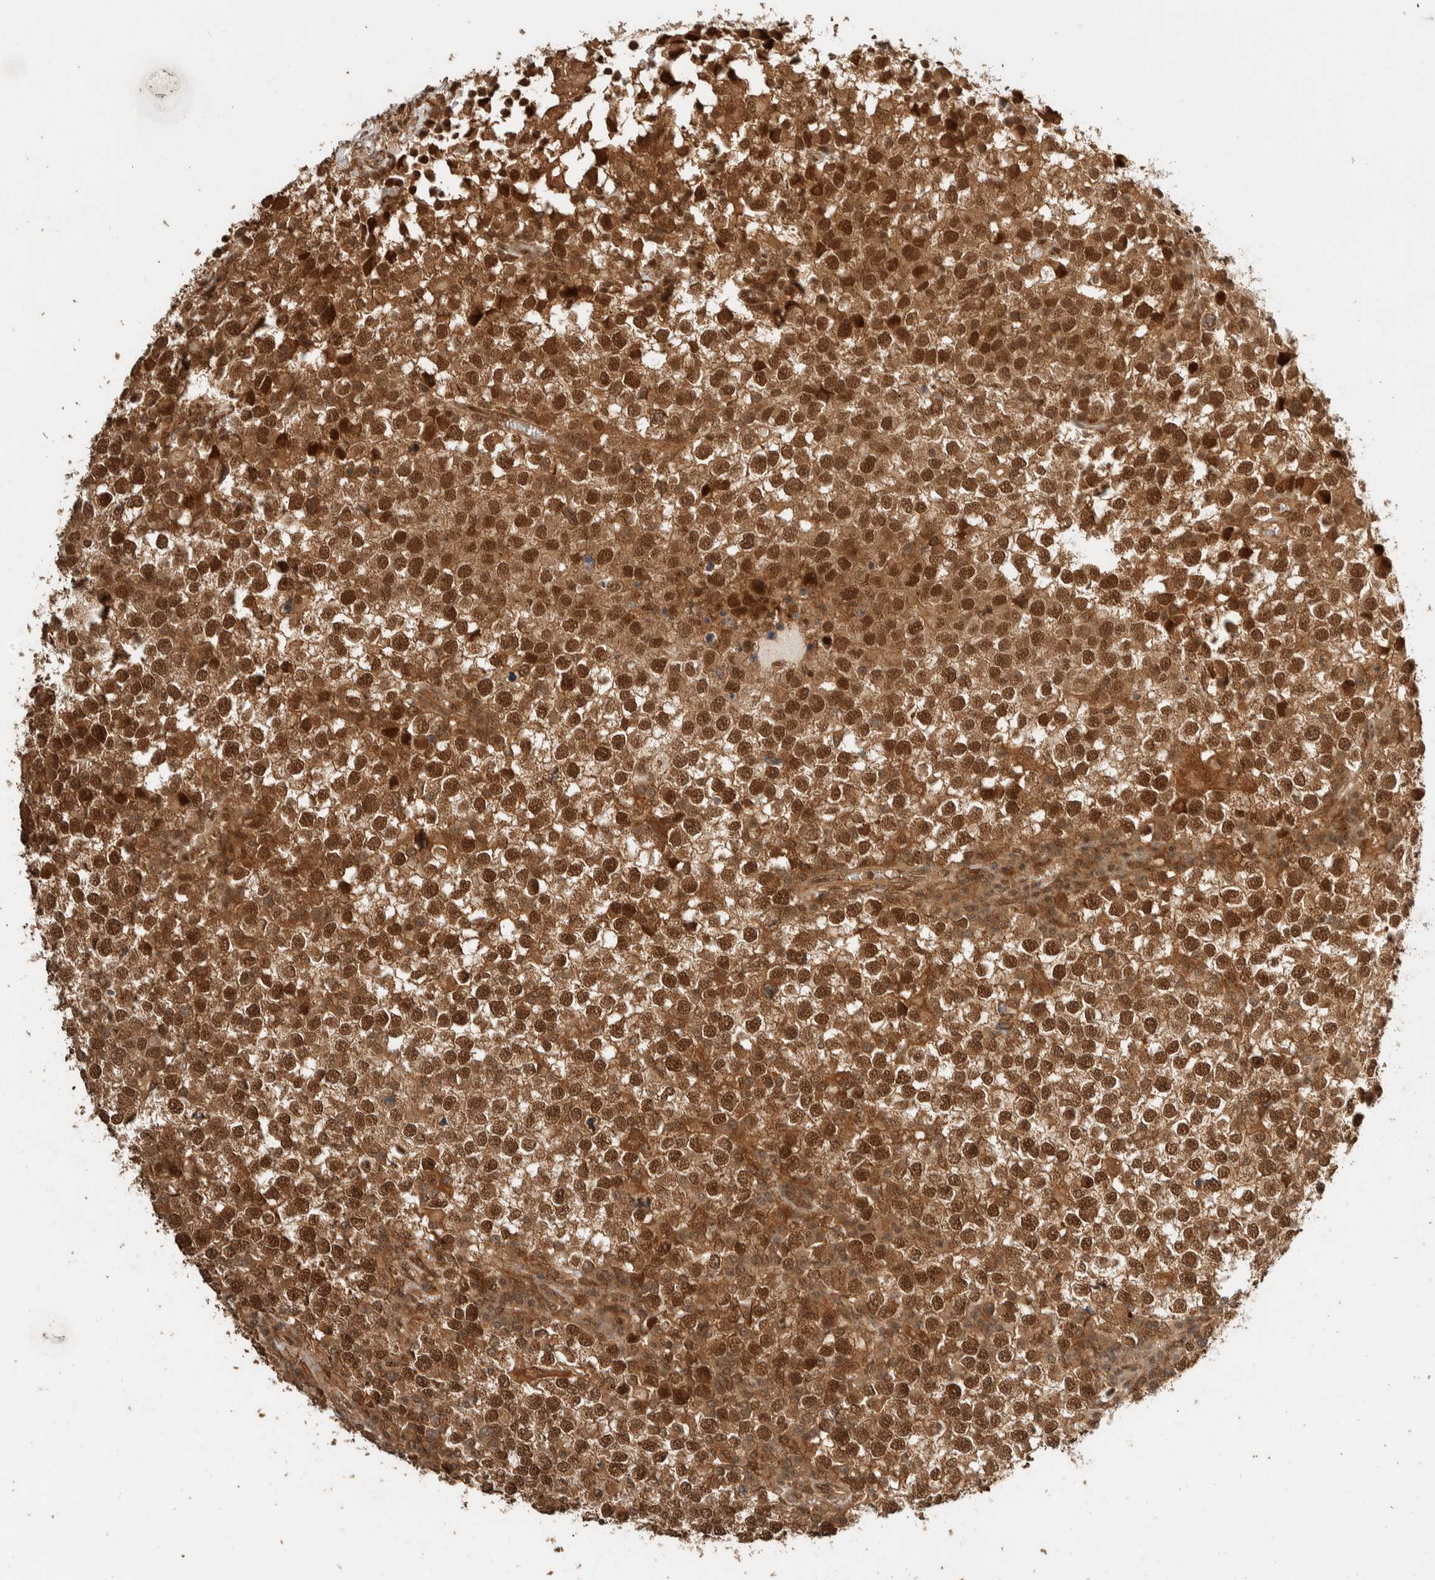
{"staining": {"intensity": "strong", "quantity": ">75%", "location": "cytoplasmic/membranous,nuclear"}, "tissue": "testis cancer", "cell_type": "Tumor cells", "image_type": "cancer", "snomed": [{"axis": "morphology", "description": "Seminoma, NOS"}, {"axis": "topography", "description": "Testis"}], "caption": "Immunohistochemical staining of human seminoma (testis) exhibits strong cytoplasmic/membranous and nuclear protein staining in approximately >75% of tumor cells.", "gene": "ZBTB2", "patient": {"sex": "male", "age": 65}}